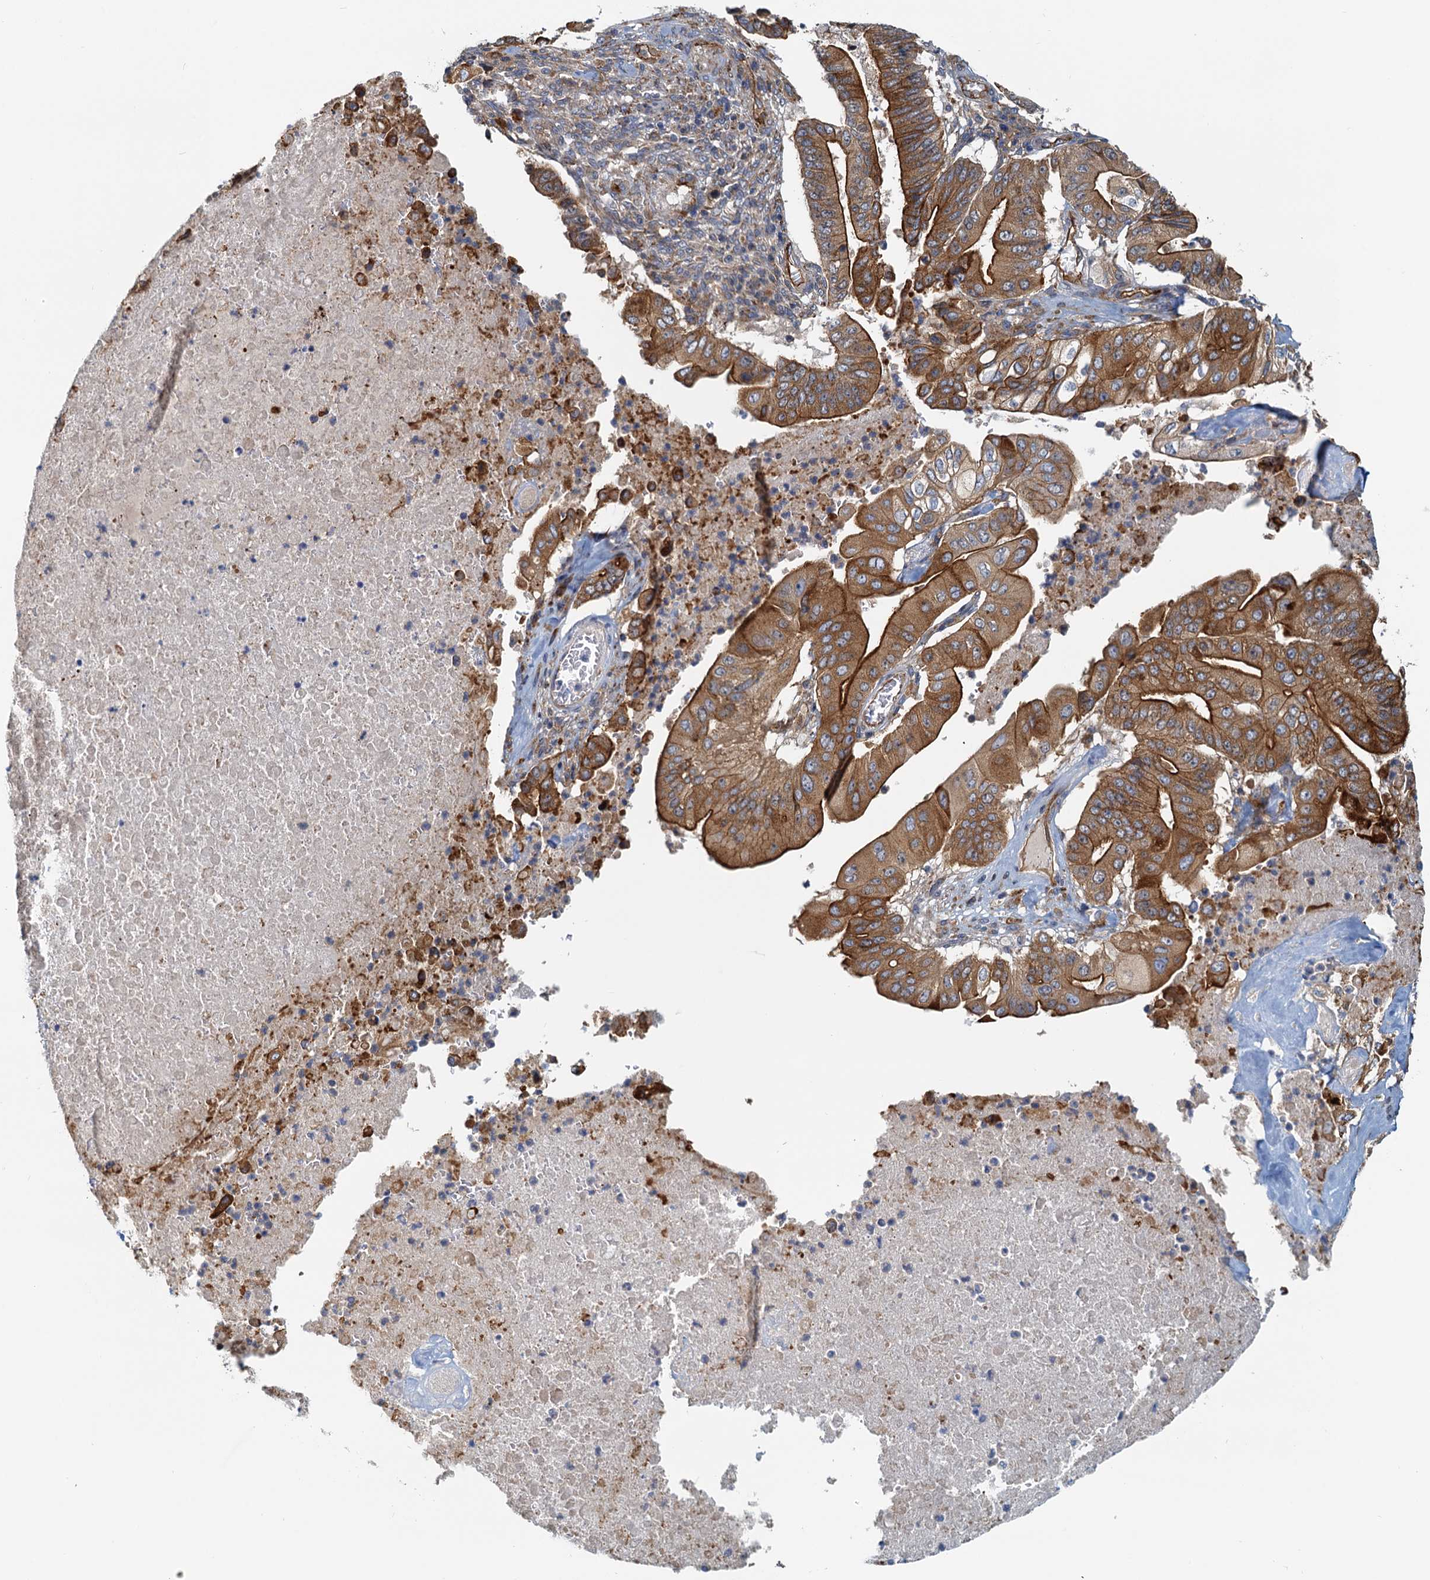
{"staining": {"intensity": "strong", "quantity": ">75%", "location": "cytoplasmic/membranous"}, "tissue": "pancreatic cancer", "cell_type": "Tumor cells", "image_type": "cancer", "snomed": [{"axis": "morphology", "description": "Adenocarcinoma, NOS"}, {"axis": "topography", "description": "Pancreas"}], "caption": "Human pancreatic adenocarcinoma stained with a protein marker reveals strong staining in tumor cells.", "gene": "NIPAL3", "patient": {"sex": "female", "age": 77}}